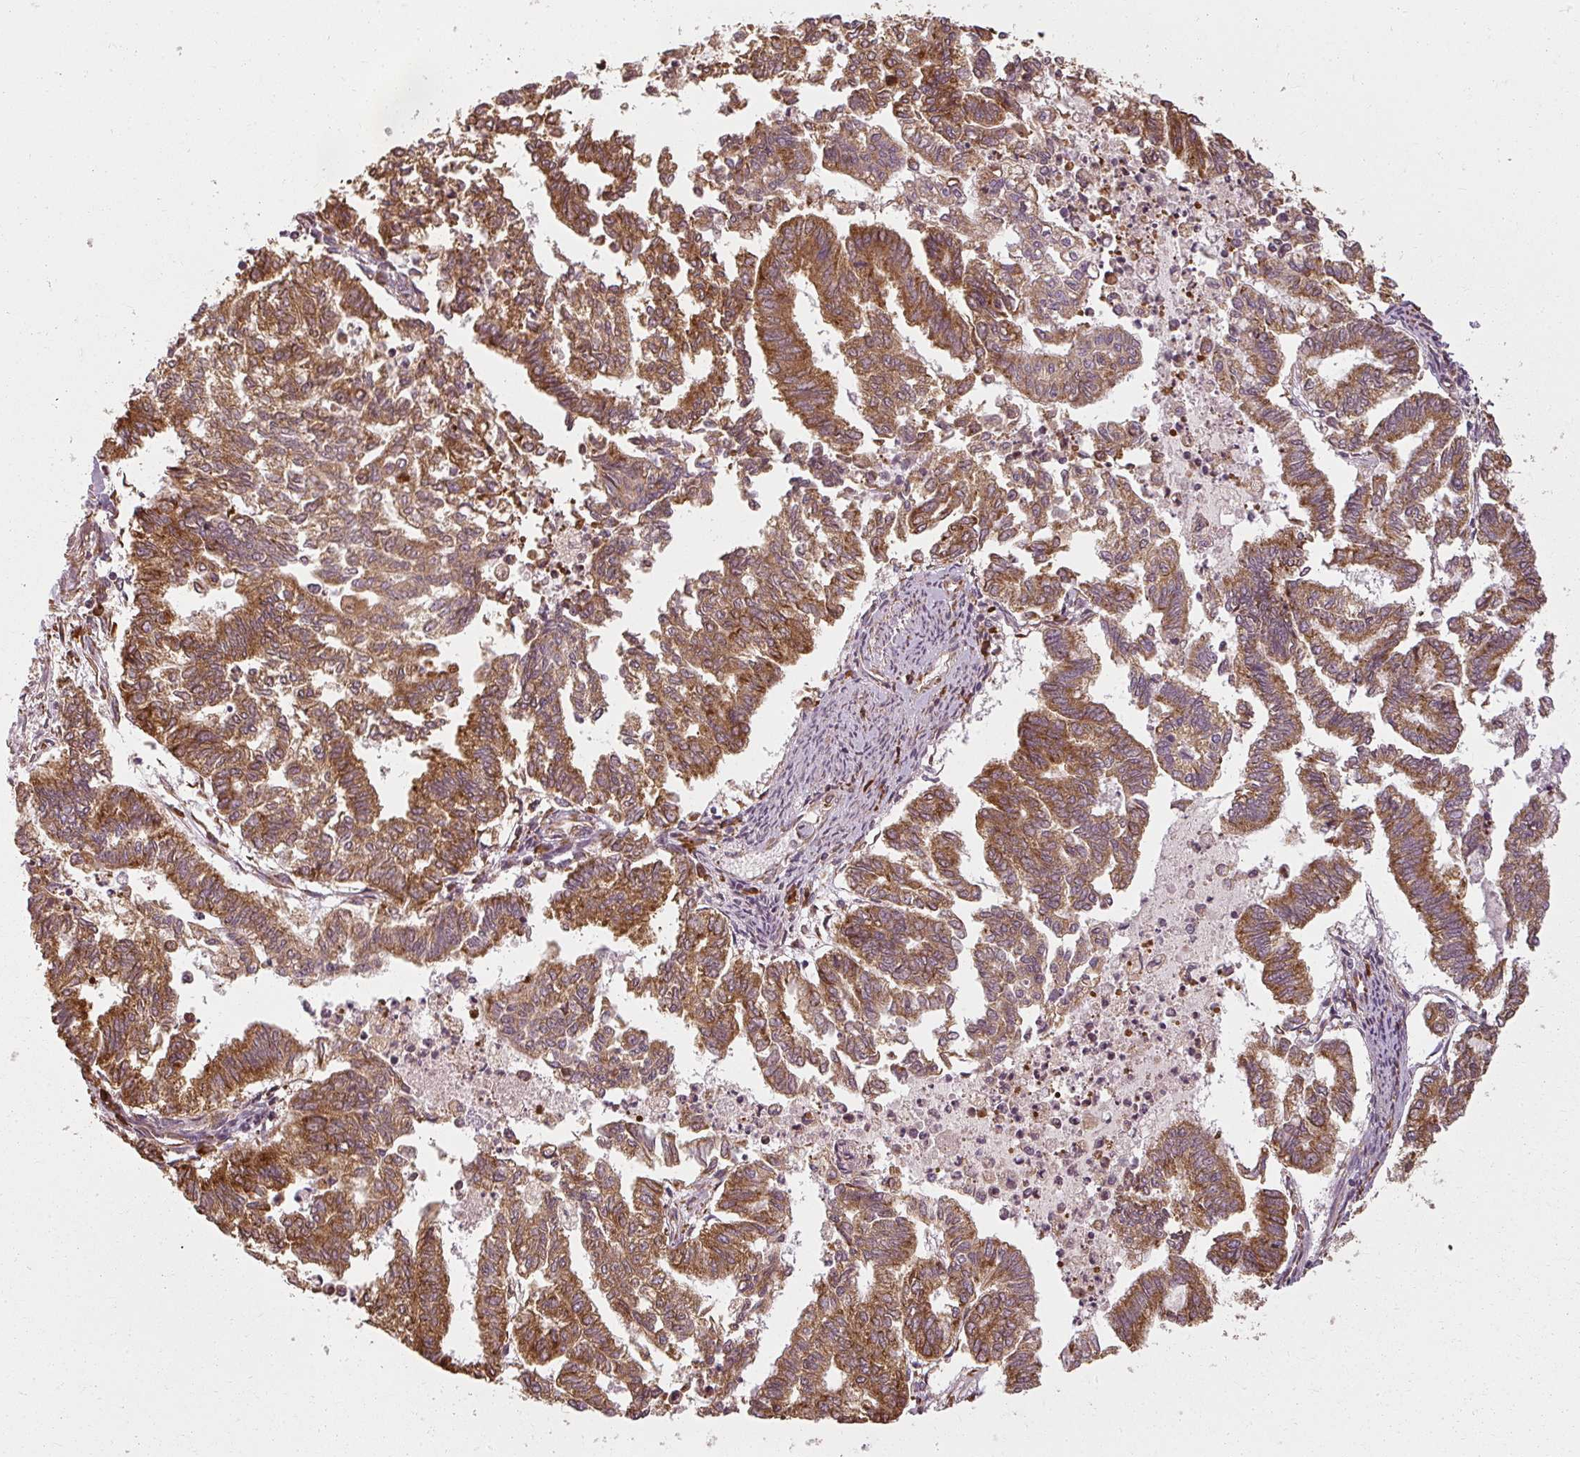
{"staining": {"intensity": "strong", "quantity": ">75%", "location": "cytoplasmic/membranous"}, "tissue": "endometrial cancer", "cell_type": "Tumor cells", "image_type": "cancer", "snomed": [{"axis": "morphology", "description": "Adenocarcinoma, NOS"}, {"axis": "topography", "description": "Endometrium"}], "caption": "Protein staining displays strong cytoplasmic/membranous positivity in about >75% of tumor cells in endometrial cancer.", "gene": "RPL24", "patient": {"sex": "female", "age": 79}}